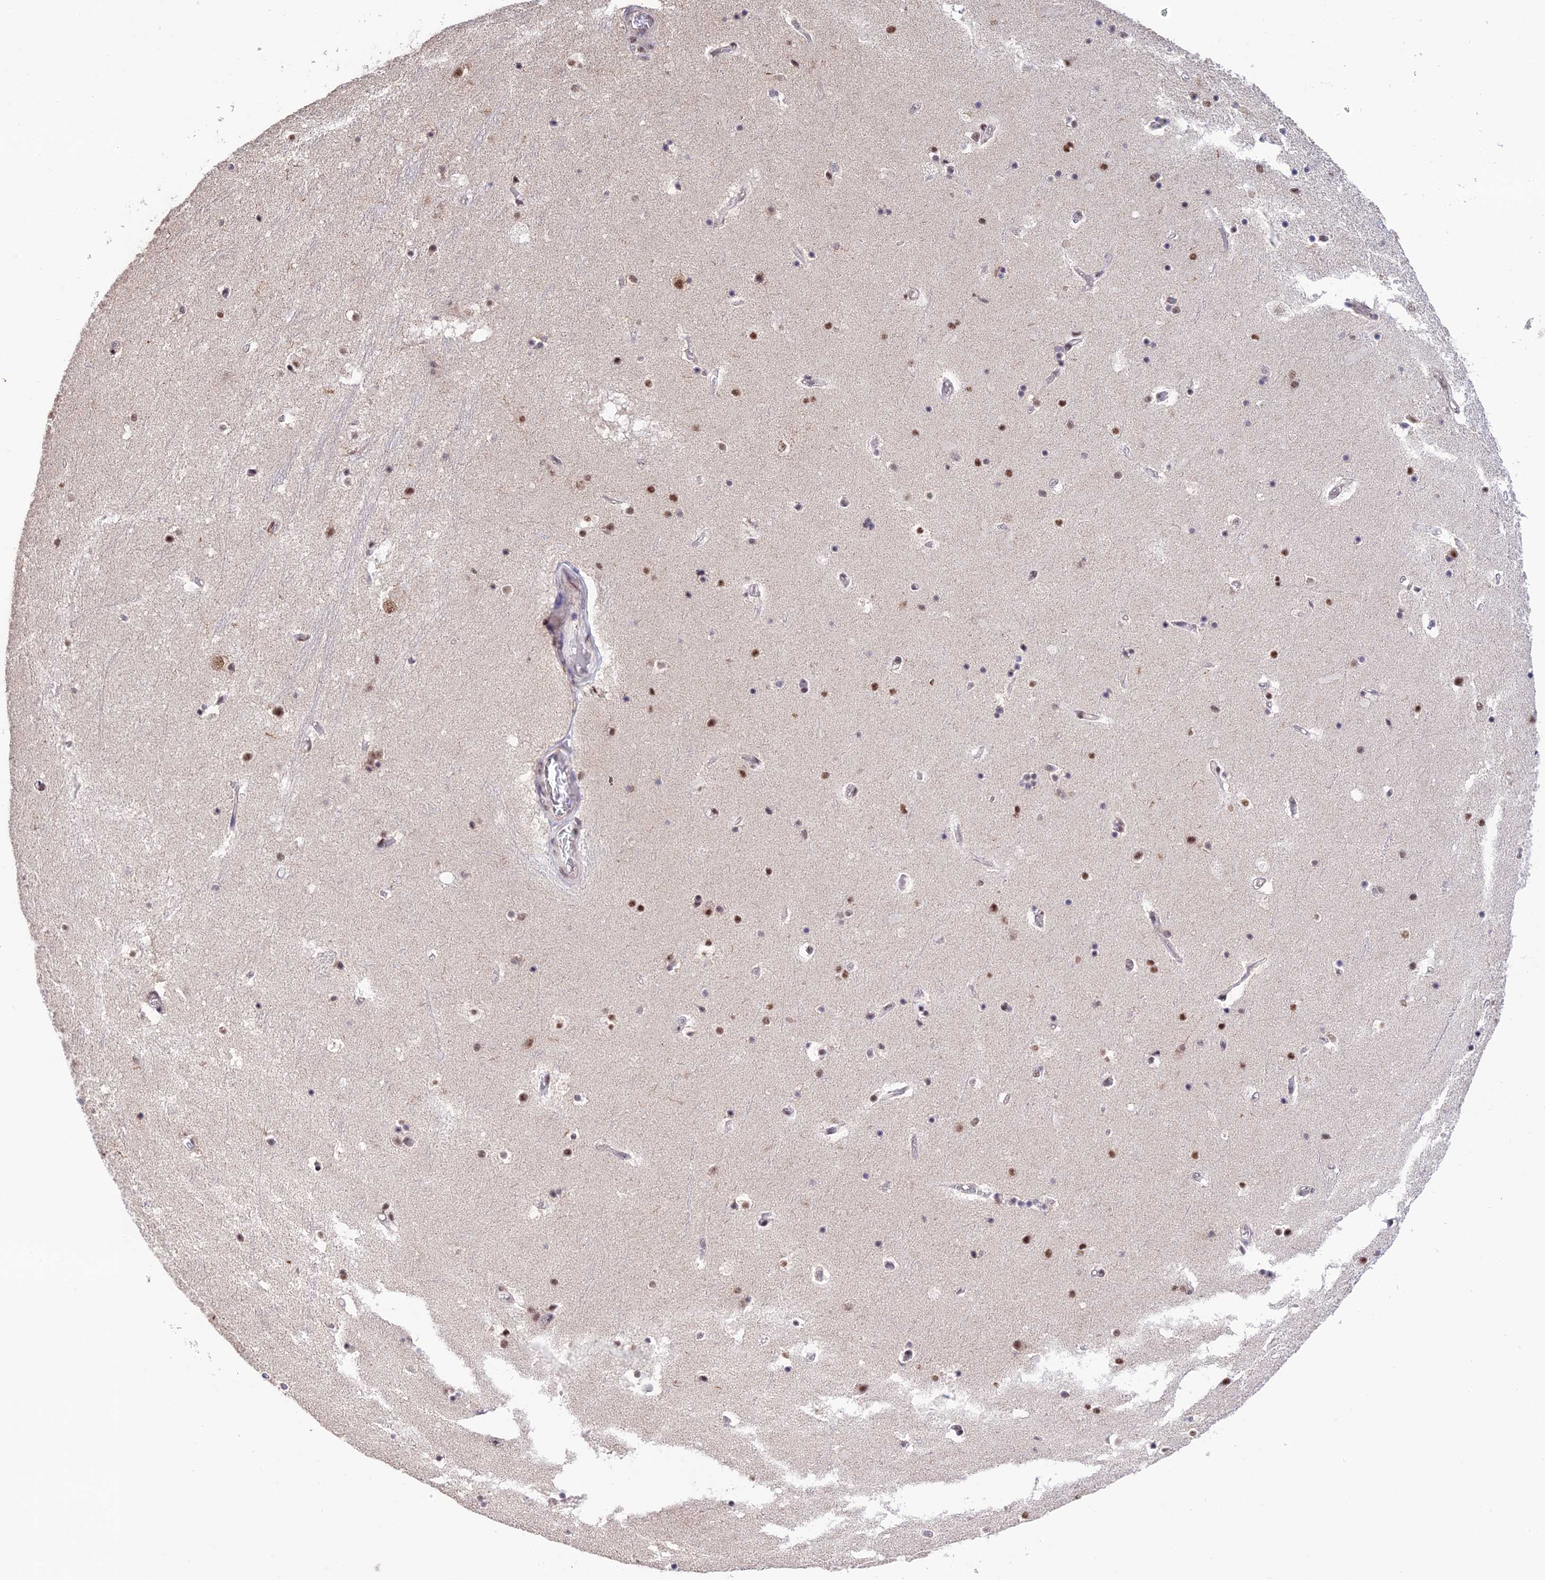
{"staining": {"intensity": "moderate", "quantity": "<25%", "location": "nuclear"}, "tissue": "hippocampus", "cell_type": "Glial cells", "image_type": "normal", "snomed": [{"axis": "morphology", "description": "Normal tissue, NOS"}, {"axis": "topography", "description": "Hippocampus"}], "caption": "Glial cells exhibit moderate nuclear positivity in approximately <25% of cells in benign hippocampus.", "gene": "THOC7", "patient": {"sex": "female", "age": 52}}